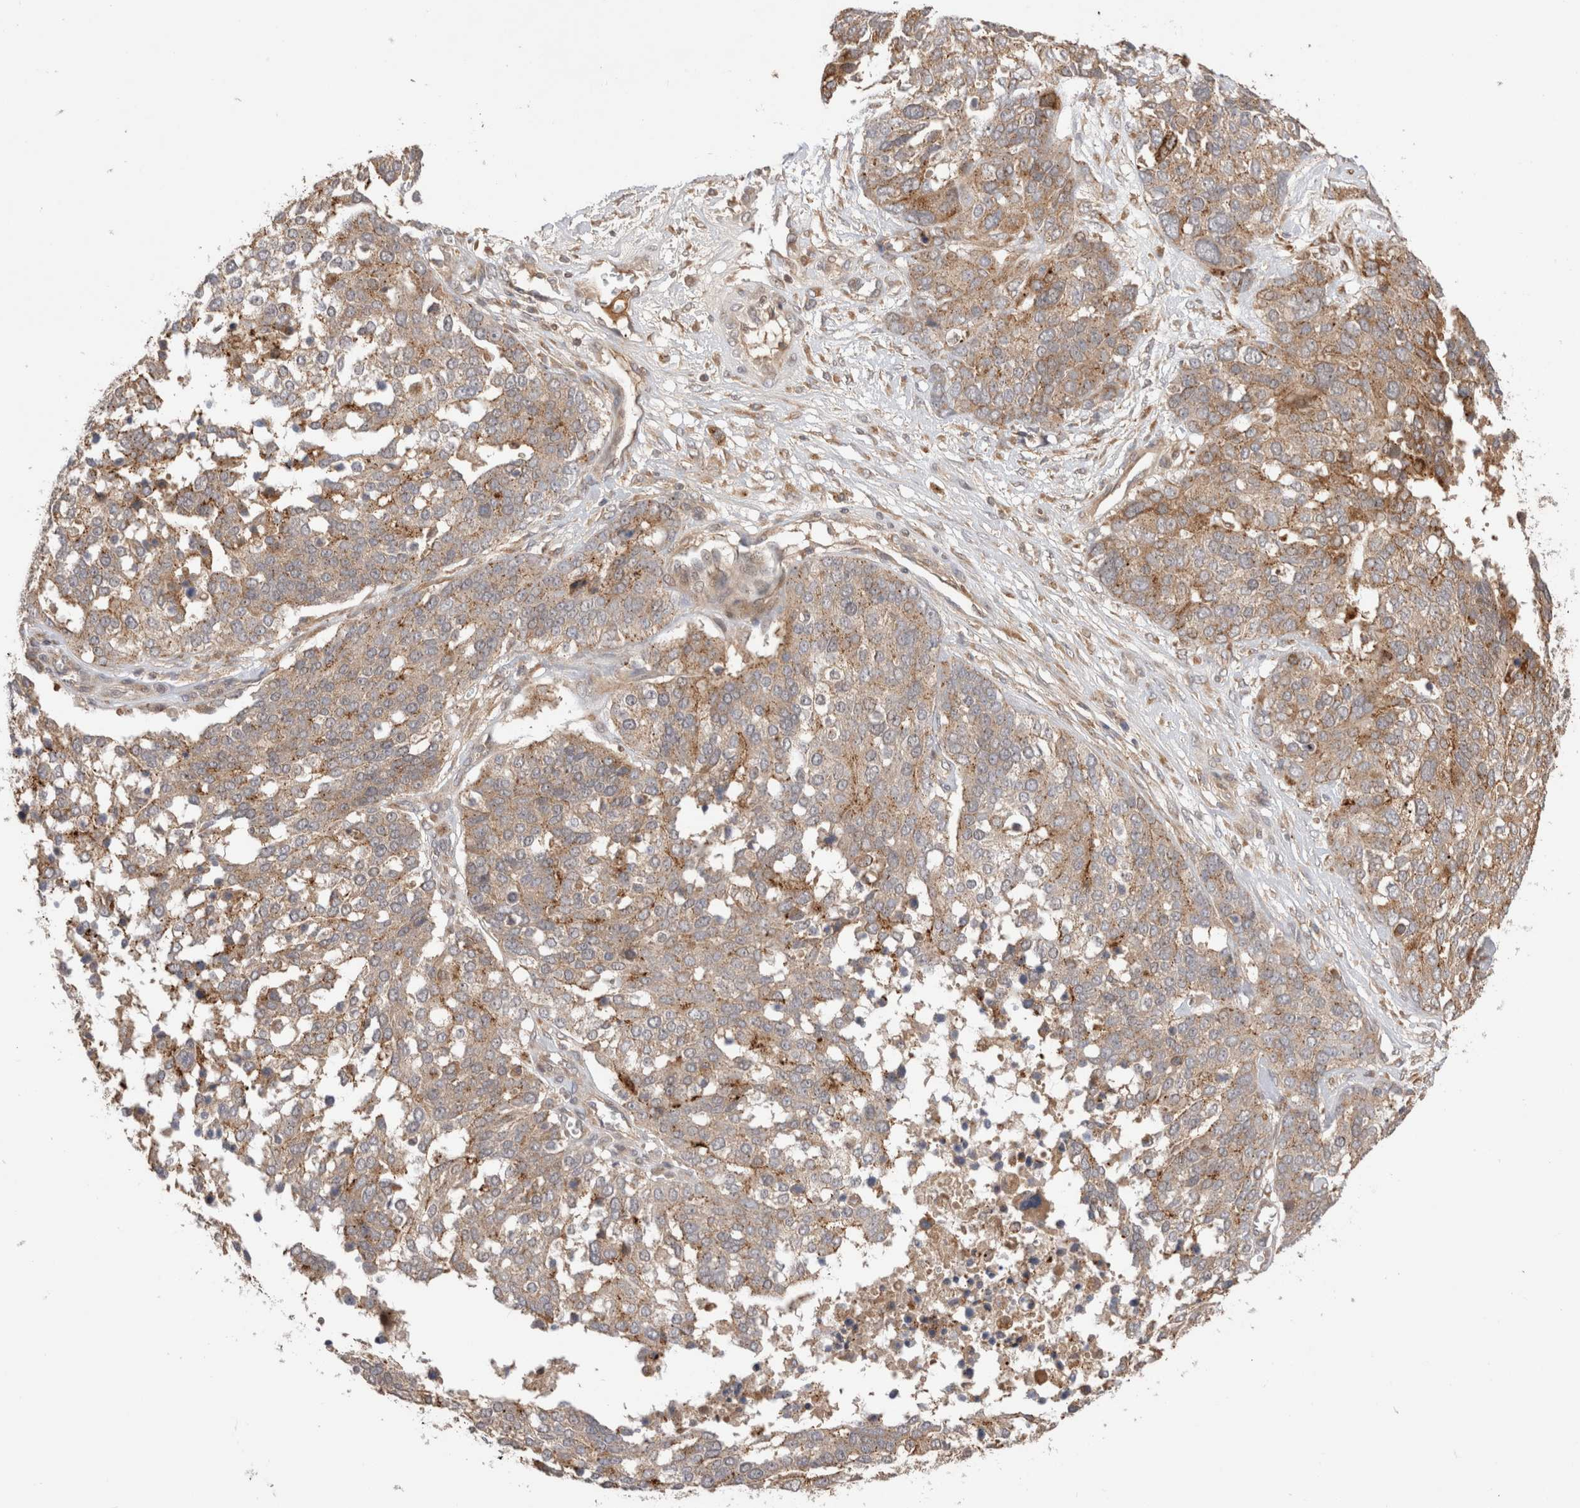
{"staining": {"intensity": "moderate", "quantity": ">75%", "location": "cytoplasmic/membranous"}, "tissue": "ovarian cancer", "cell_type": "Tumor cells", "image_type": "cancer", "snomed": [{"axis": "morphology", "description": "Cystadenocarcinoma, serous, NOS"}, {"axis": "topography", "description": "Ovary"}], "caption": "Immunohistochemical staining of ovarian cancer reveals medium levels of moderate cytoplasmic/membranous protein positivity in approximately >75% of tumor cells.", "gene": "VPS28", "patient": {"sex": "female", "age": 44}}